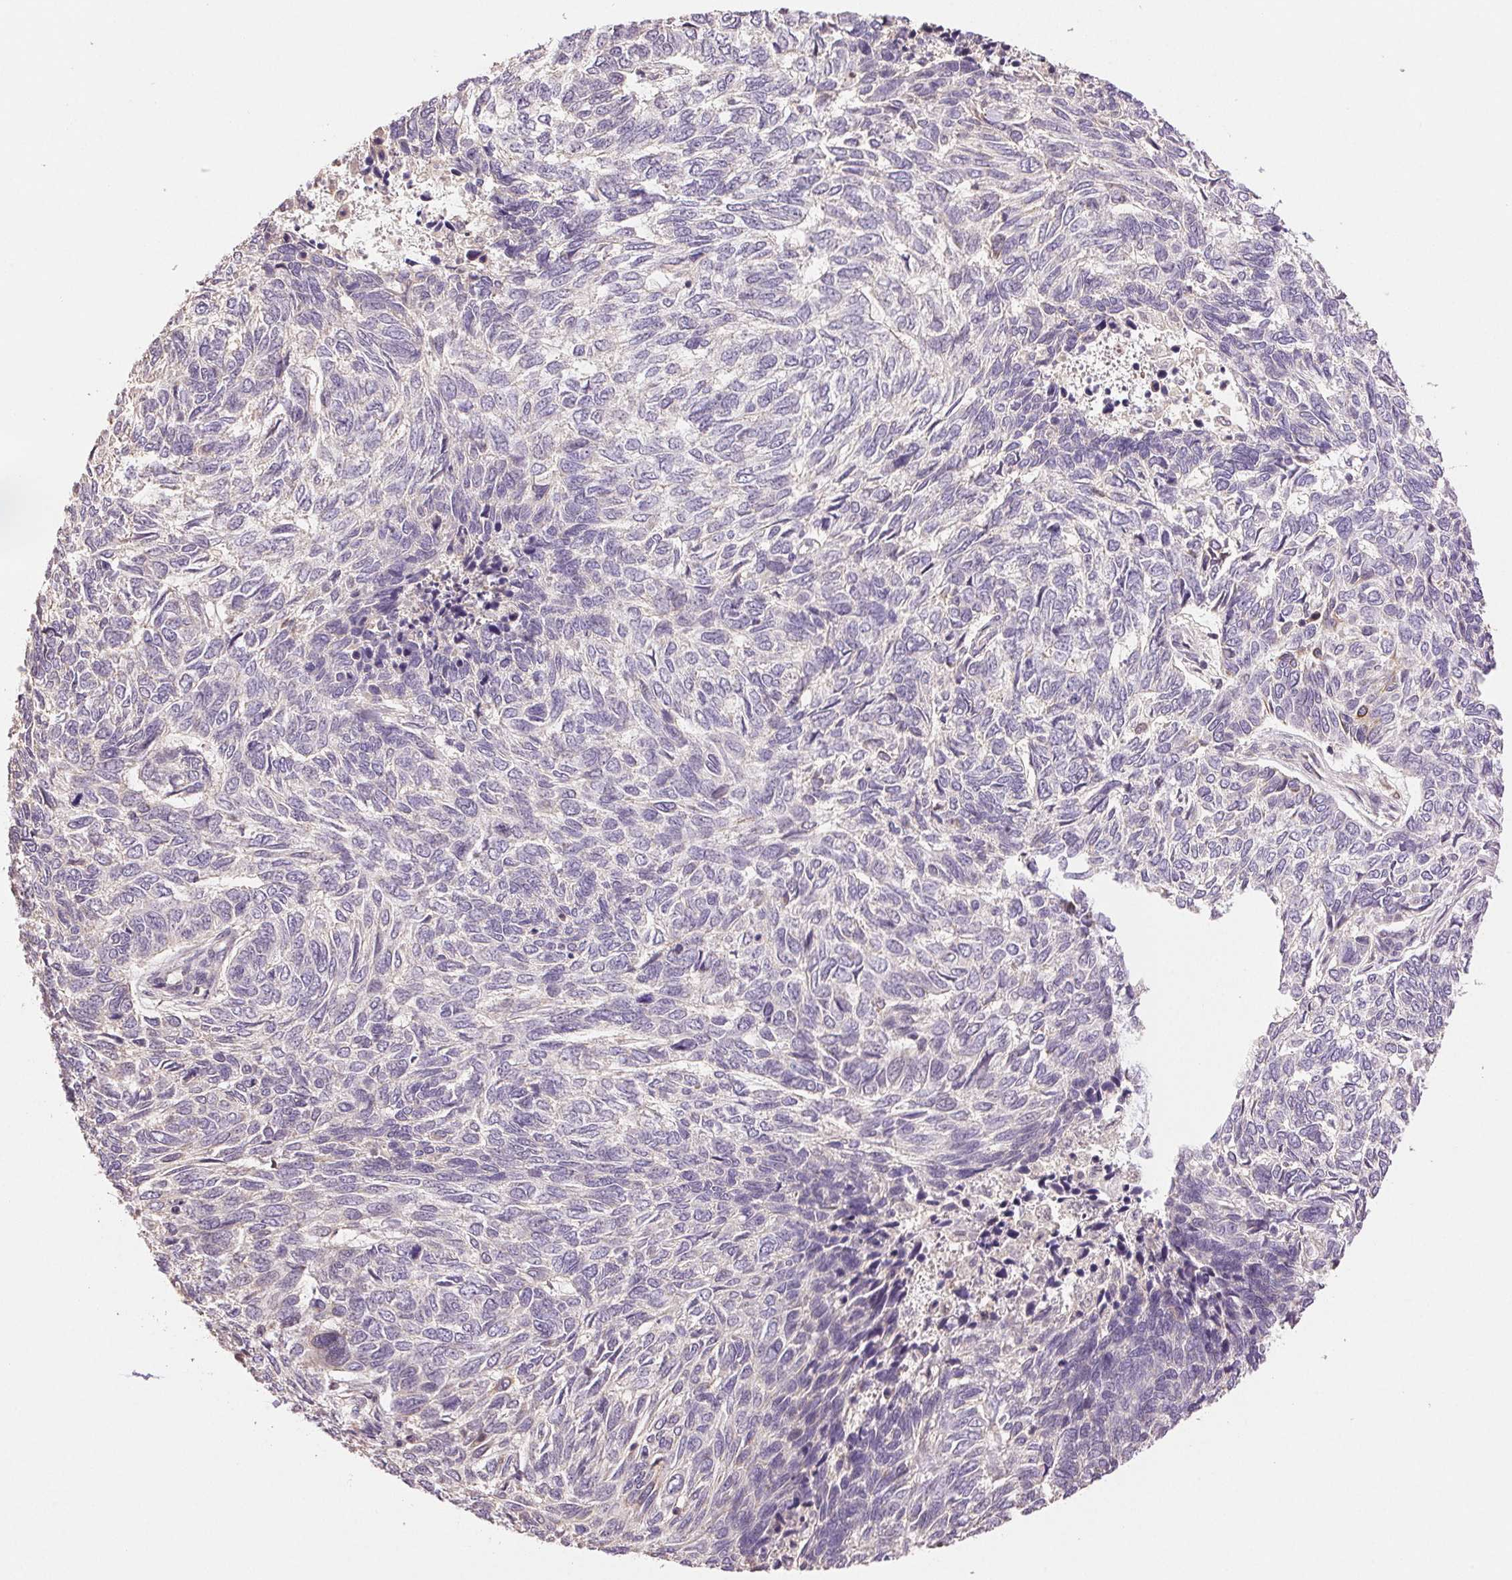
{"staining": {"intensity": "negative", "quantity": "none", "location": "none"}, "tissue": "skin cancer", "cell_type": "Tumor cells", "image_type": "cancer", "snomed": [{"axis": "morphology", "description": "Basal cell carcinoma"}, {"axis": "topography", "description": "Skin"}], "caption": "DAB (3,3'-diaminobenzidine) immunohistochemical staining of human skin cancer (basal cell carcinoma) displays no significant positivity in tumor cells.", "gene": "TMEM253", "patient": {"sex": "female", "age": 65}}